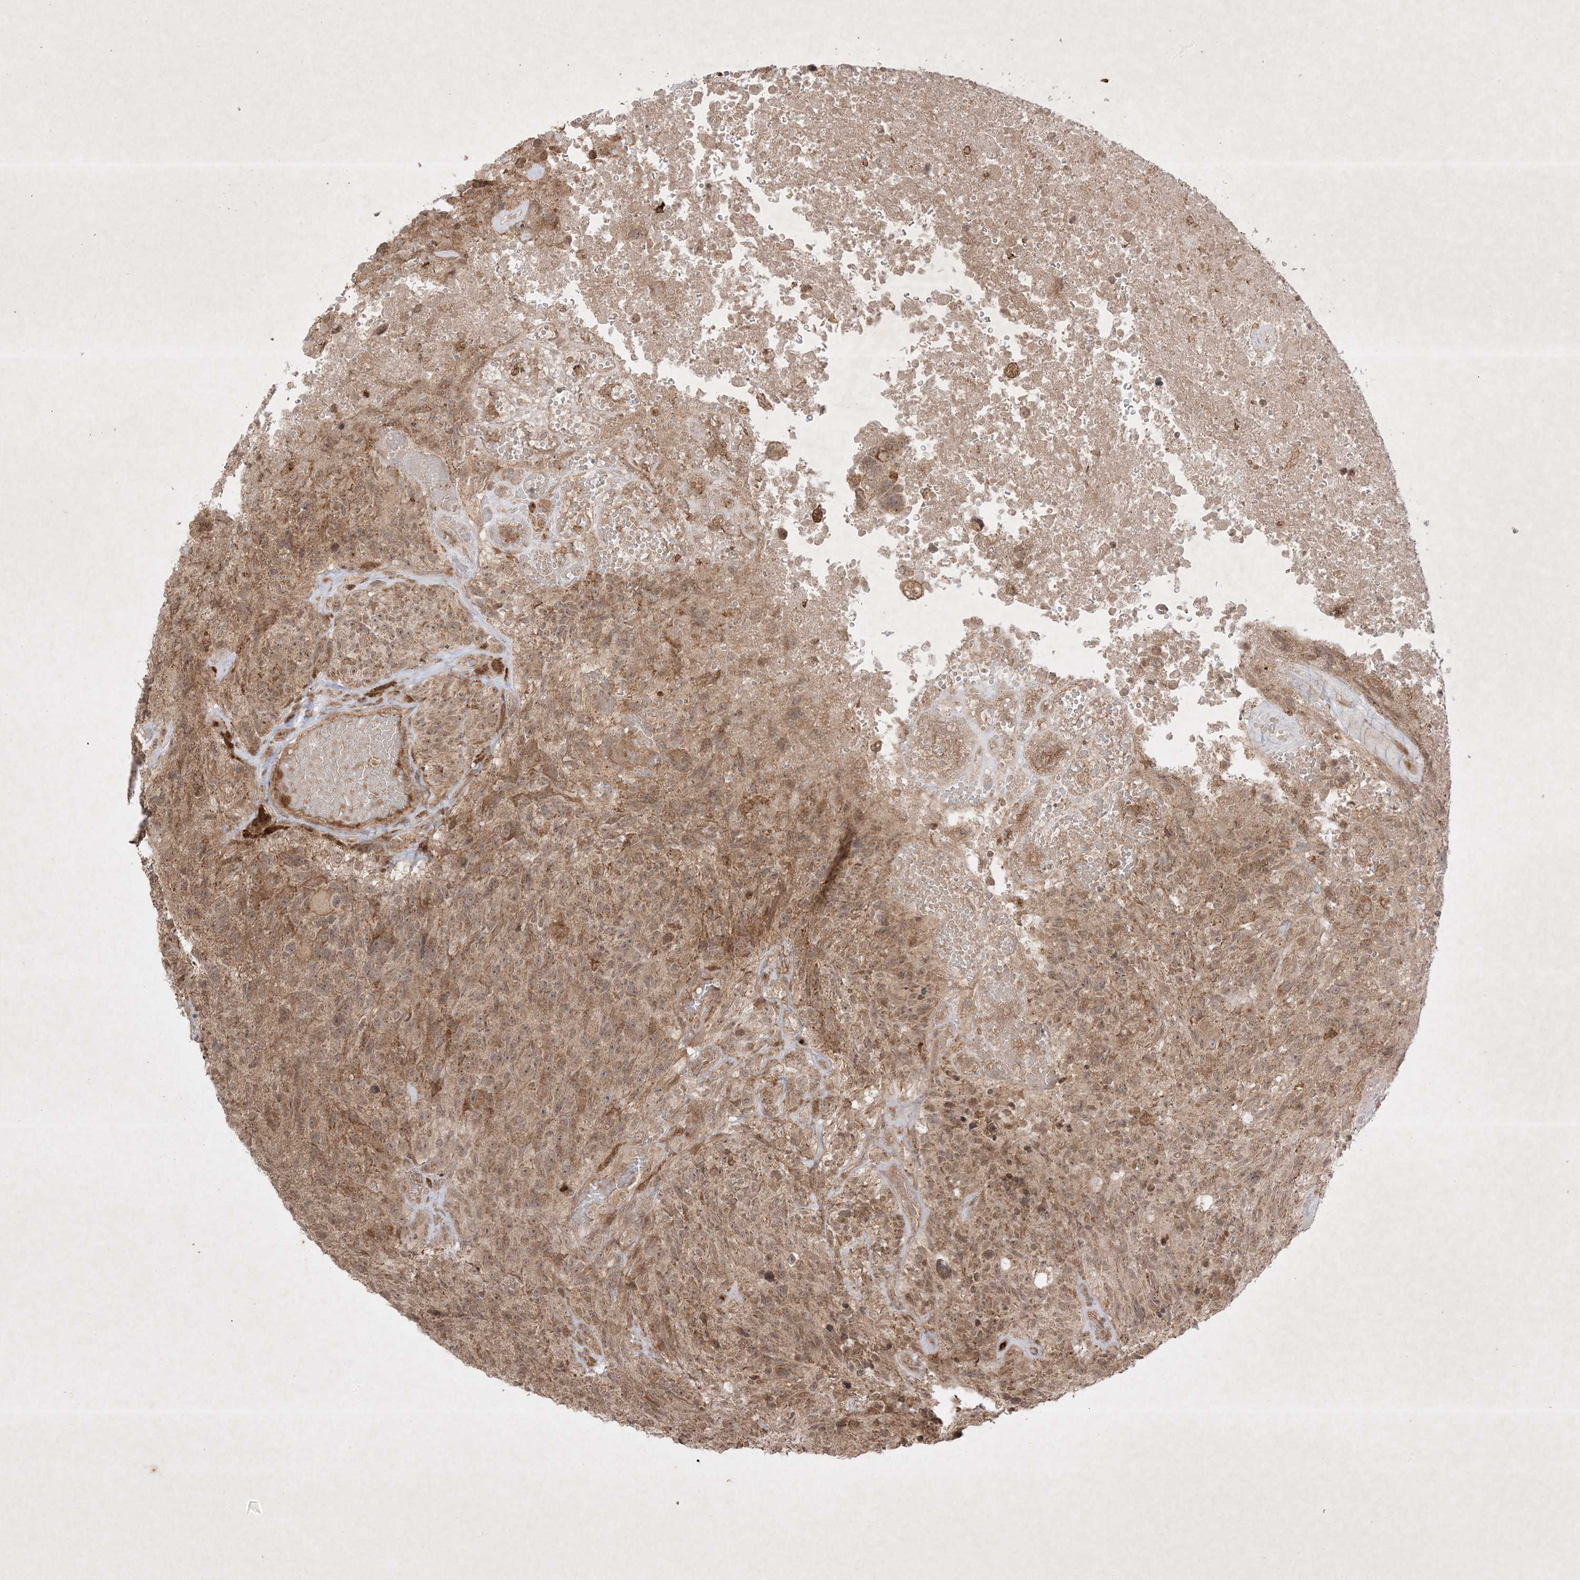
{"staining": {"intensity": "weak", "quantity": "25%-75%", "location": "cytoplasmic/membranous,nuclear"}, "tissue": "glioma", "cell_type": "Tumor cells", "image_type": "cancer", "snomed": [{"axis": "morphology", "description": "Glioma, malignant, High grade"}, {"axis": "topography", "description": "Brain"}], "caption": "Immunohistochemical staining of high-grade glioma (malignant) demonstrates low levels of weak cytoplasmic/membranous and nuclear expression in about 25%-75% of tumor cells.", "gene": "PTK6", "patient": {"sex": "male", "age": 69}}